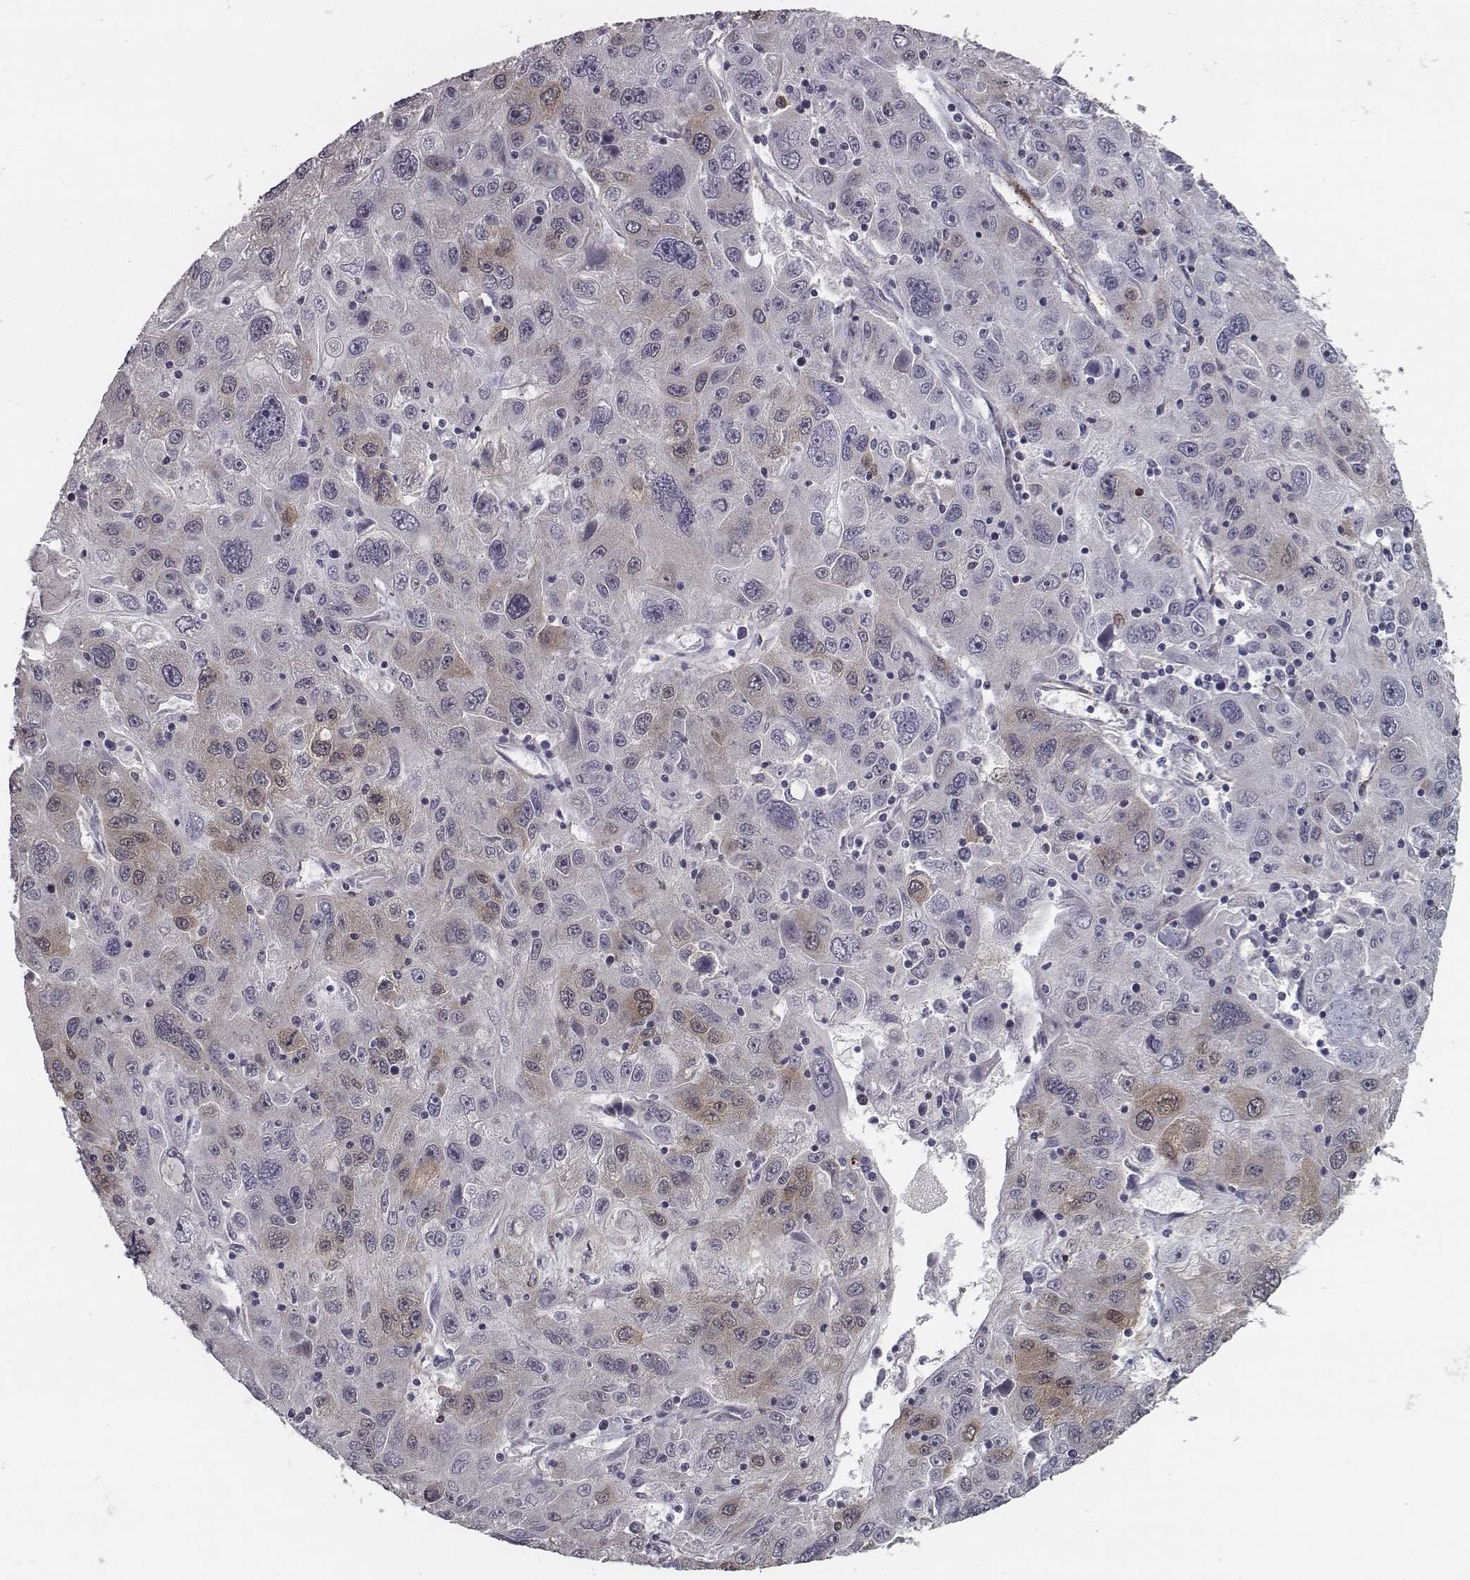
{"staining": {"intensity": "weak", "quantity": "<25%", "location": "cytoplasmic/membranous"}, "tissue": "stomach cancer", "cell_type": "Tumor cells", "image_type": "cancer", "snomed": [{"axis": "morphology", "description": "Adenocarcinoma, NOS"}, {"axis": "topography", "description": "Stomach"}], "caption": "The micrograph exhibits no significant expression in tumor cells of adenocarcinoma (stomach).", "gene": "ISYNA1", "patient": {"sex": "male", "age": 56}}